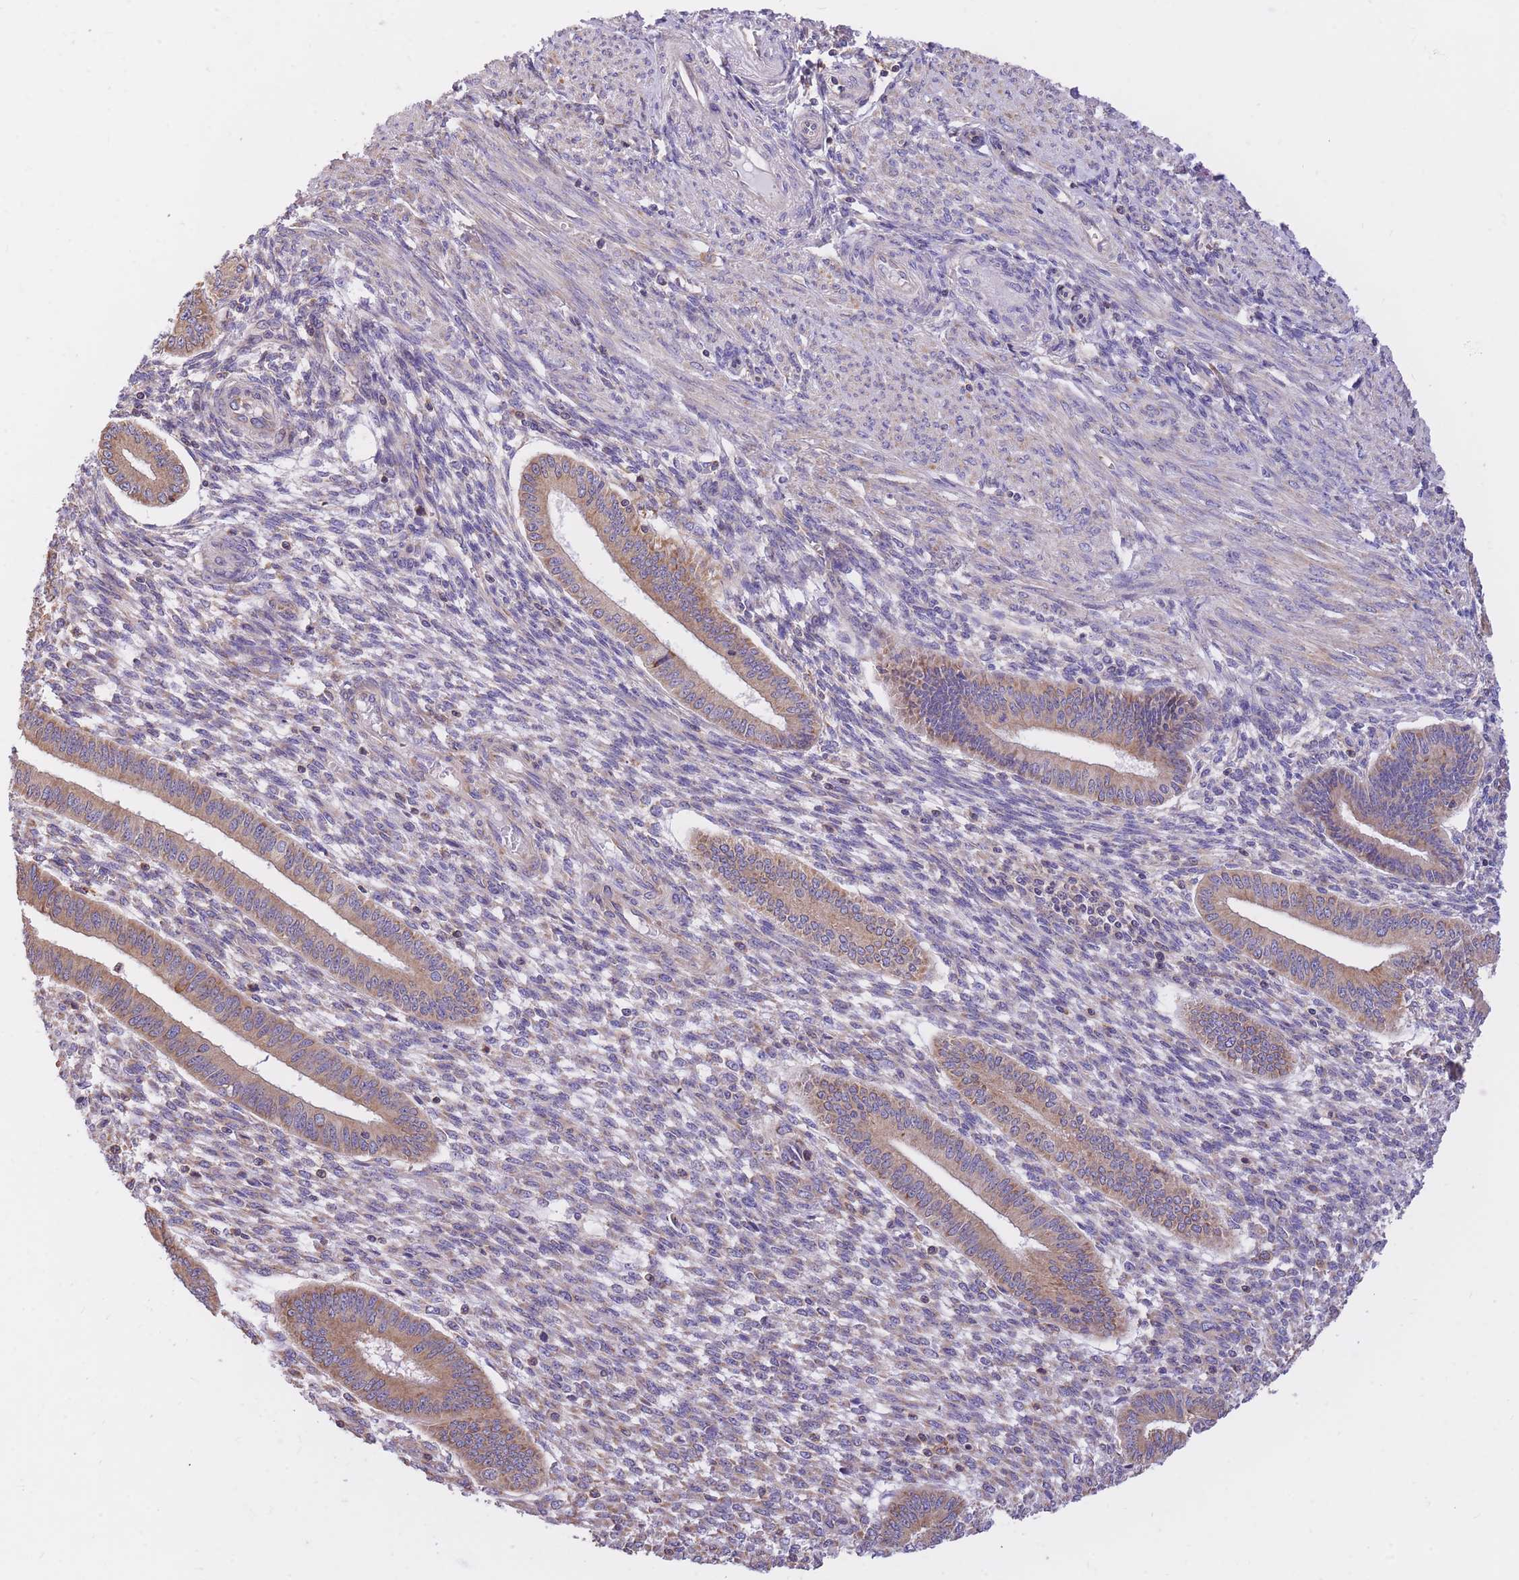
{"staining": {"intensity": "negative", "quantity": "none", "location": "none"}, "tissue": "endometrium", "cell_type": "Cells in endometrial stroma", "image_type": "normal", "snomed": [{"axis": "morphology", "description": "Normal tissue, NOS"}, {"axis": "topography", "description": "Endometrium"}], "caption": "Immunohistochemistry (IHC) image of unremarkable endometrium: human endometrium stained with DAB (3,3'-diaminobenzidine) exhibits no significant protein positivity in cells in endometrial stroma.", "gene": "GBP7", "patient": {"sex": "female", "age": 36}}